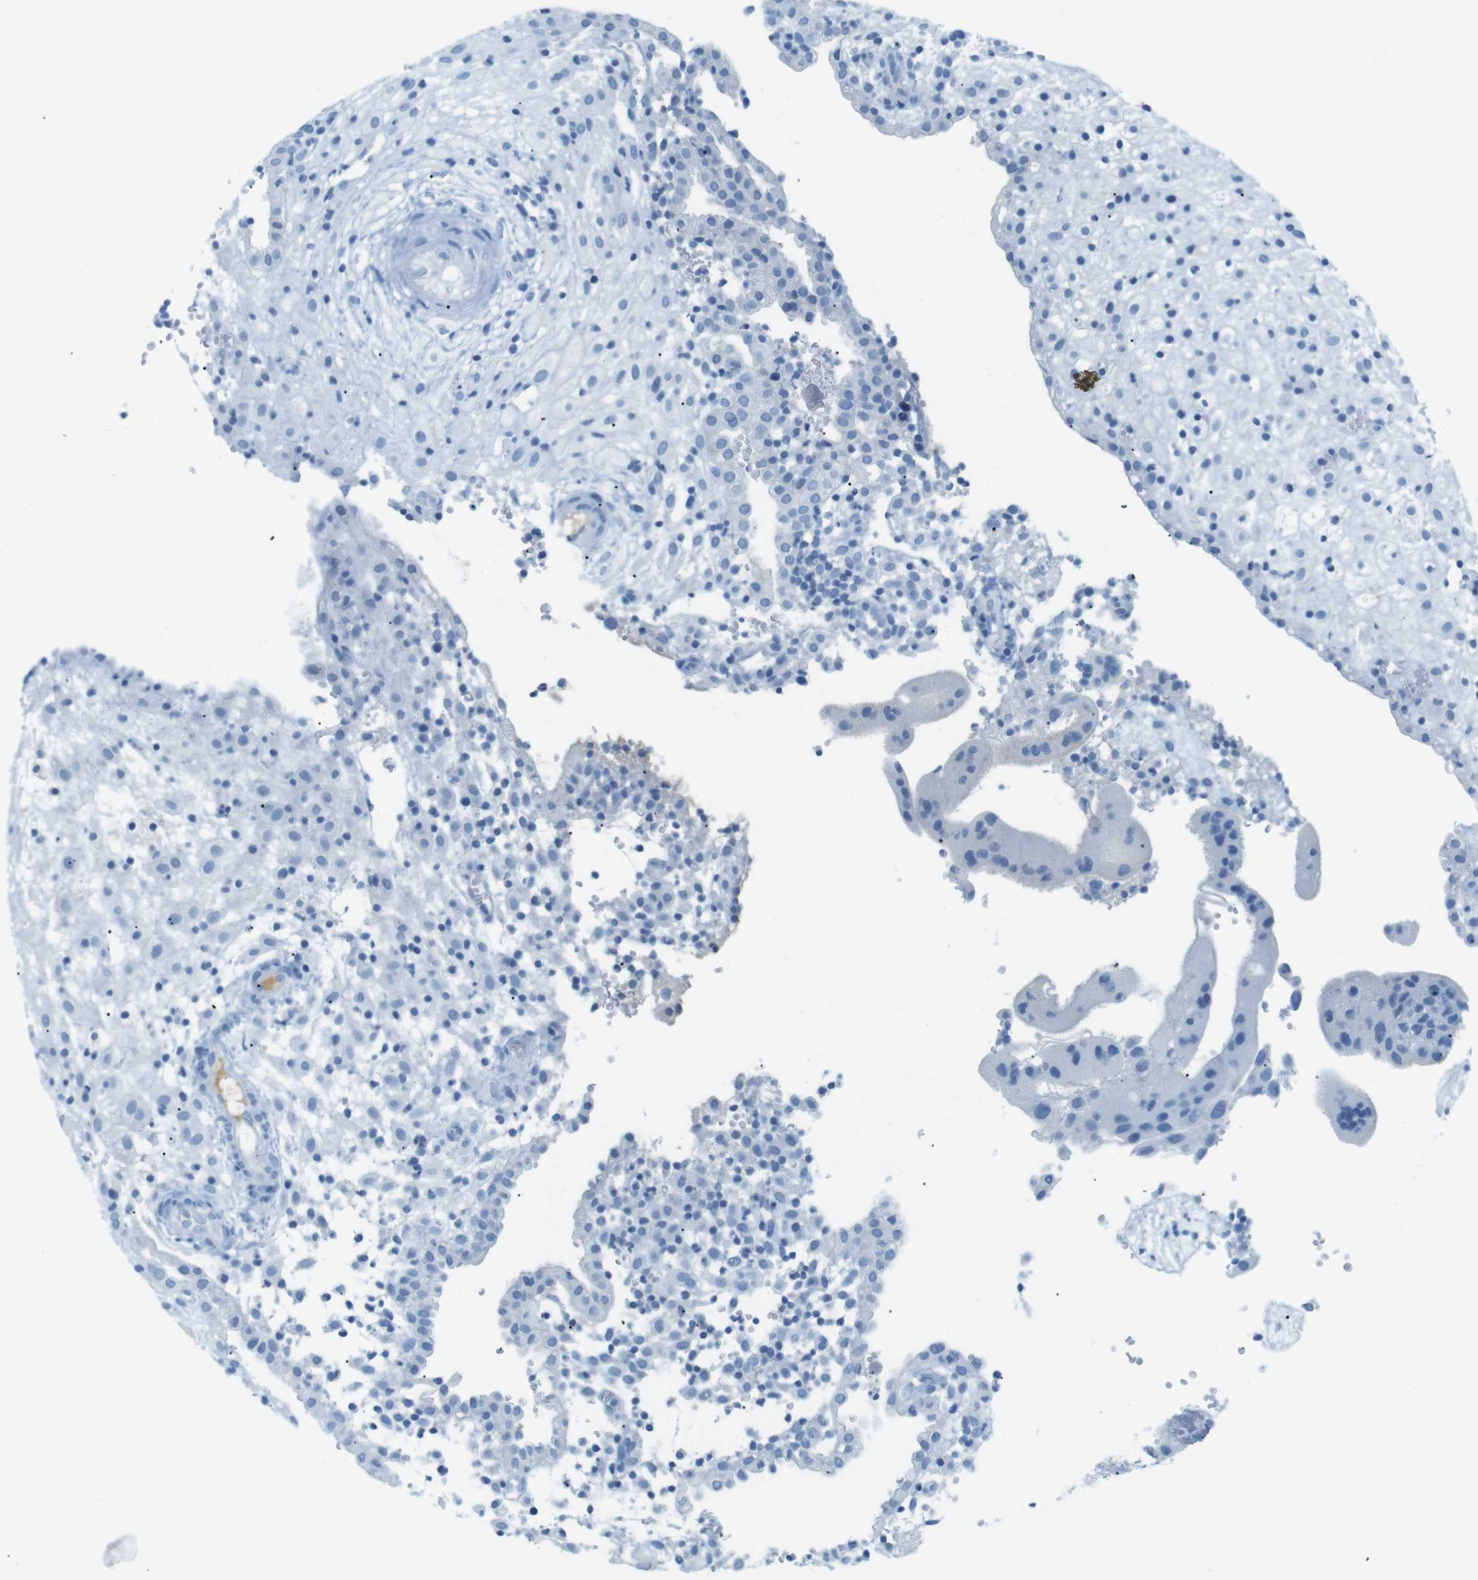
{"staining": {"intensity": "negative", "quantity": "none", "location": "none"}, "tissue": "placenta", "cell_type": "Decidual cells", "image_type": "normal", "snomed": [{"axis": "morphology", "description": "Normal tissue, NOS"}, {"axis": "topography", "description": "Placenta"}], "caption": "High power microscopy image of an immunohistochemistry (IHC) image of benign placenta, revealing no significant staining in decidual cells.", "gene": "AZGP1", "patient": {"sex": "female", "age": 18}}